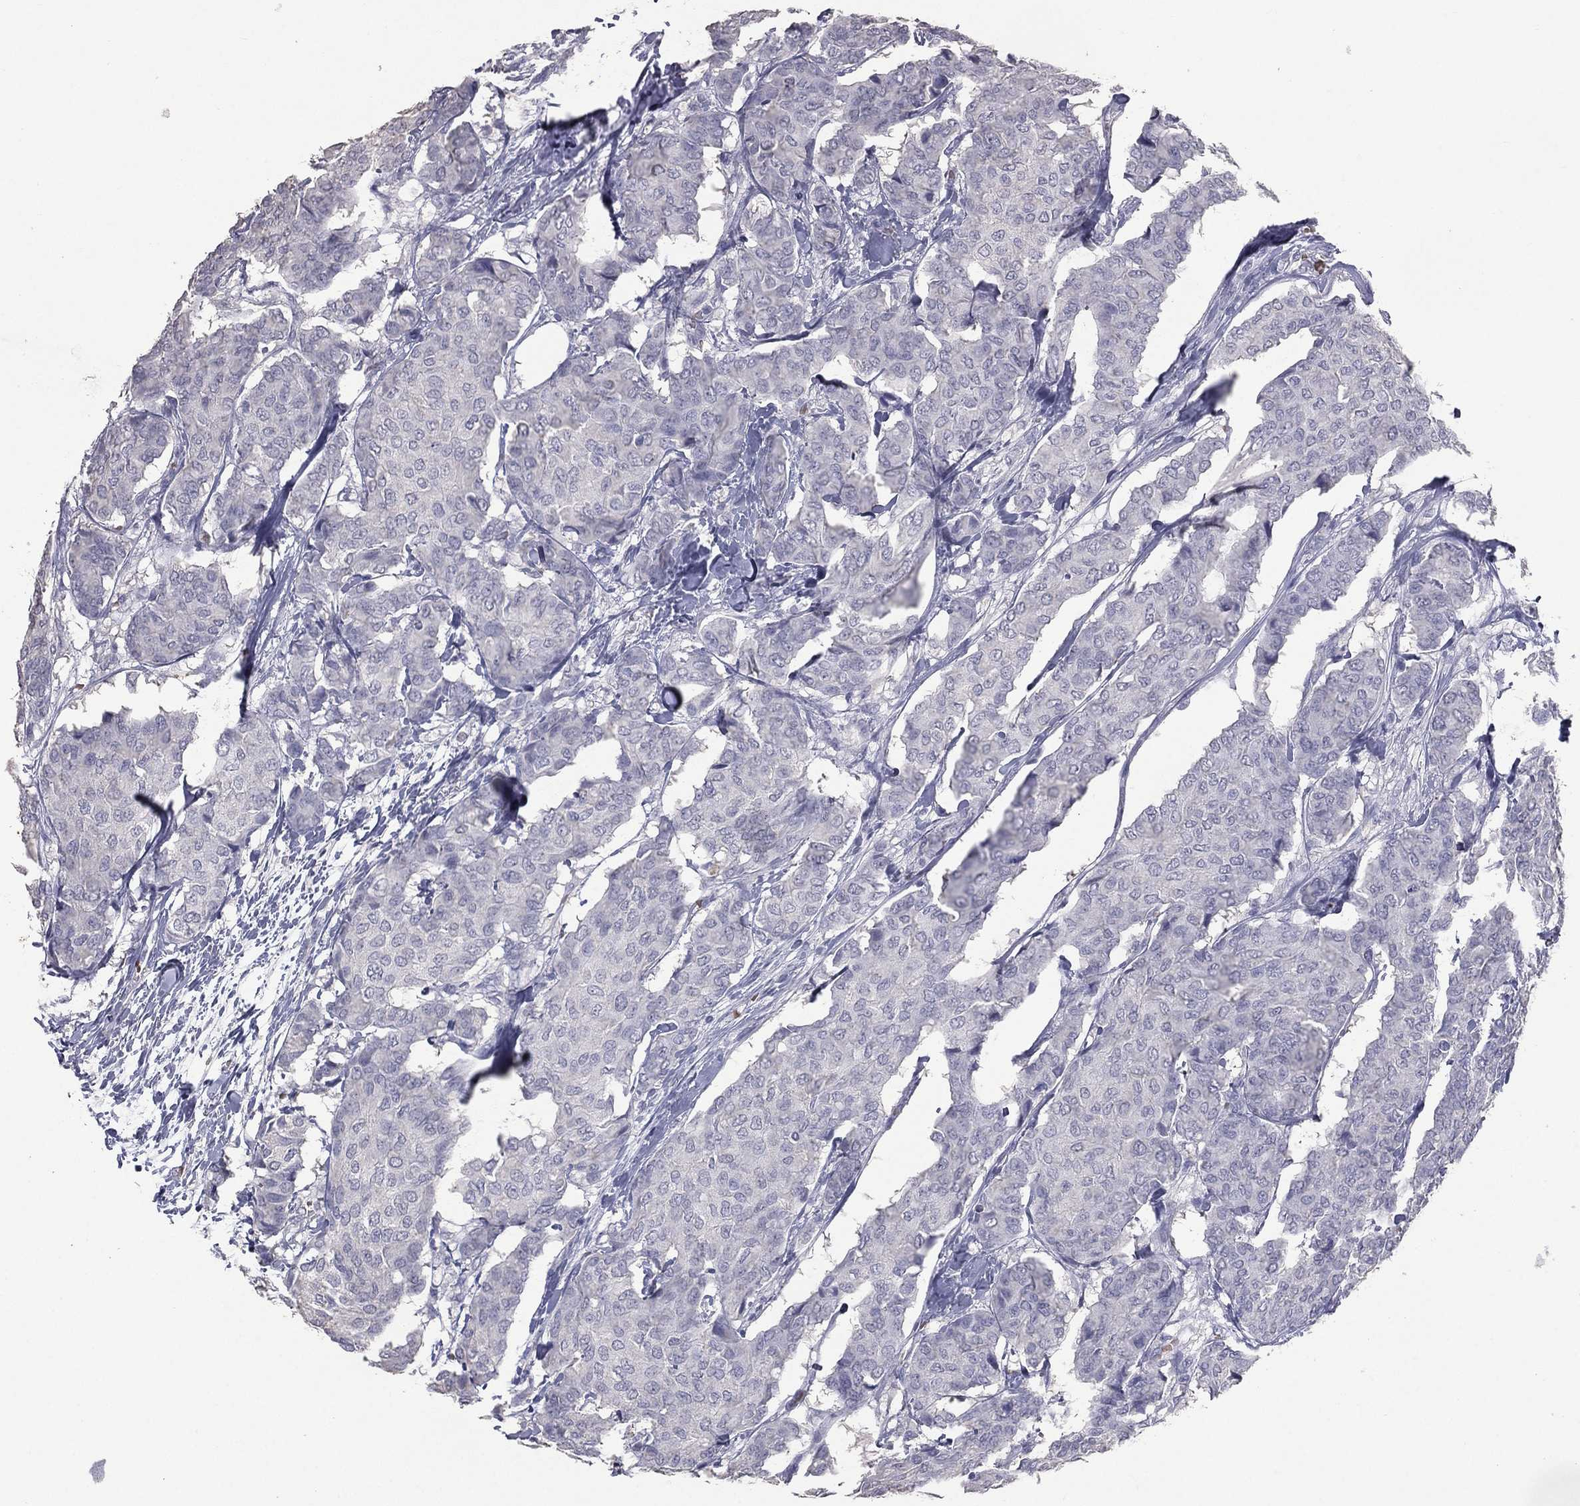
{"staining": {"intensity": "negative", "quantity": "none", "location": "none"}, "tissue": "breast cancer", "cell_type": "Tumor cells", "image_type": "cancer", "snomed": [{"axis": "morphology", "description": "Duct carcinoma"}, {"axis": "topography", "description": "Breast"}], "caption": "High magnification brightfield microscopy of breast invasive ductal carcinoma stained with DAB (3,3'-diaminobenzidine) (brown) and counterstained with hematoxylin (blue): tumor cells show no significant expression.", "gene": "ESX1", "patient": {"sex": "female", "age": 75}}